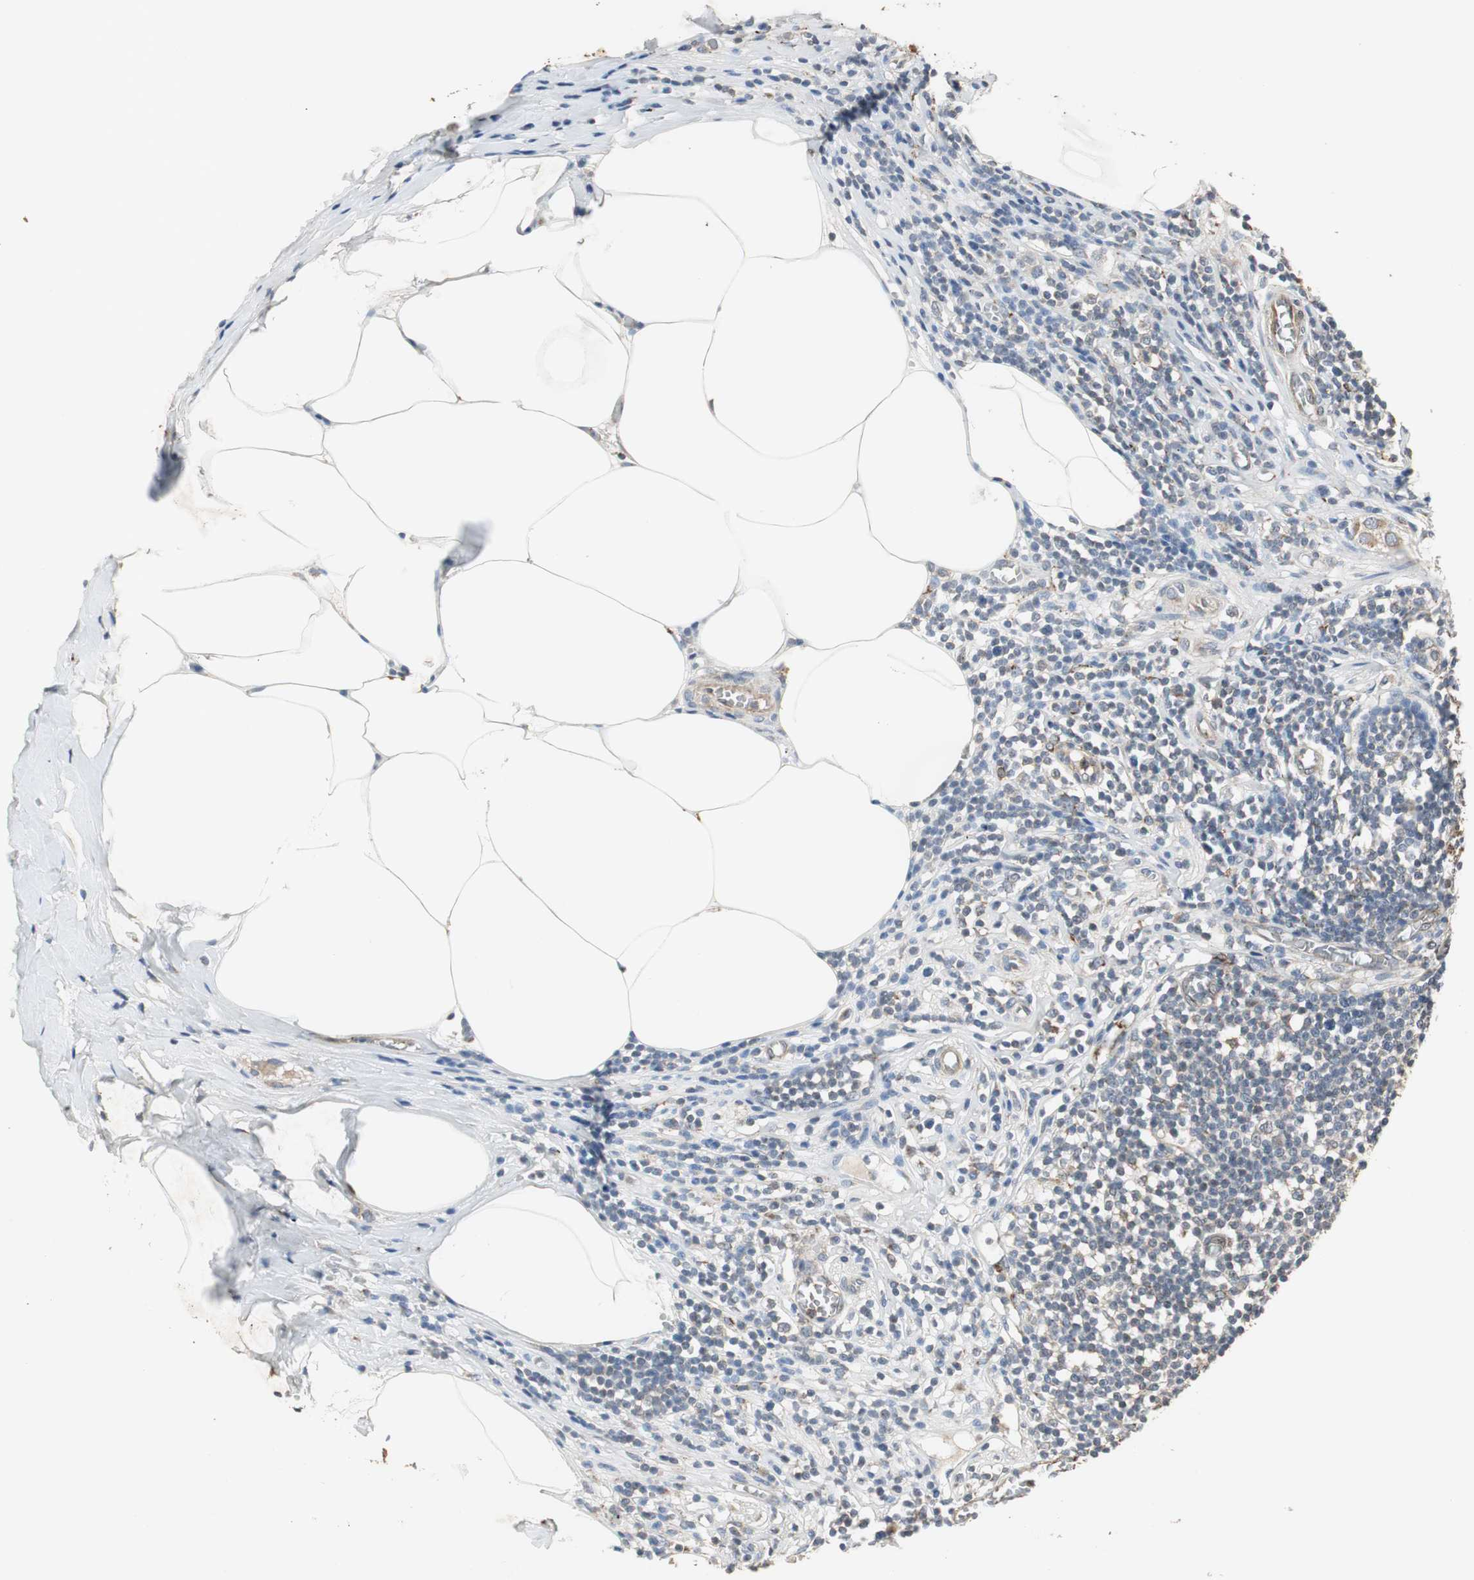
{"staining": {"intensity": "moderate", "quantity": ">75%", "location": "cytoplasmic/membranous"}, "tissue": "appendix", "cell_type": "Glandular cells", "image_type": "normal", "snomed": [{"axis": "morphology", "description": "Normal tissue, NOS"}, {"axis": "morphology", "description": "Inflammation, NOS"}, {"axis": "topography", "description": "Appendix"}], "caption": "A medium amount of moderate cytoplasmic/membranous positivity is seen in about >75% of glandular cells in benign appendix. The protein is shown in brown color, while the nuclei are stained blue.", "gene": "JTB", "patient": {"sex": "male", "age": 46}}